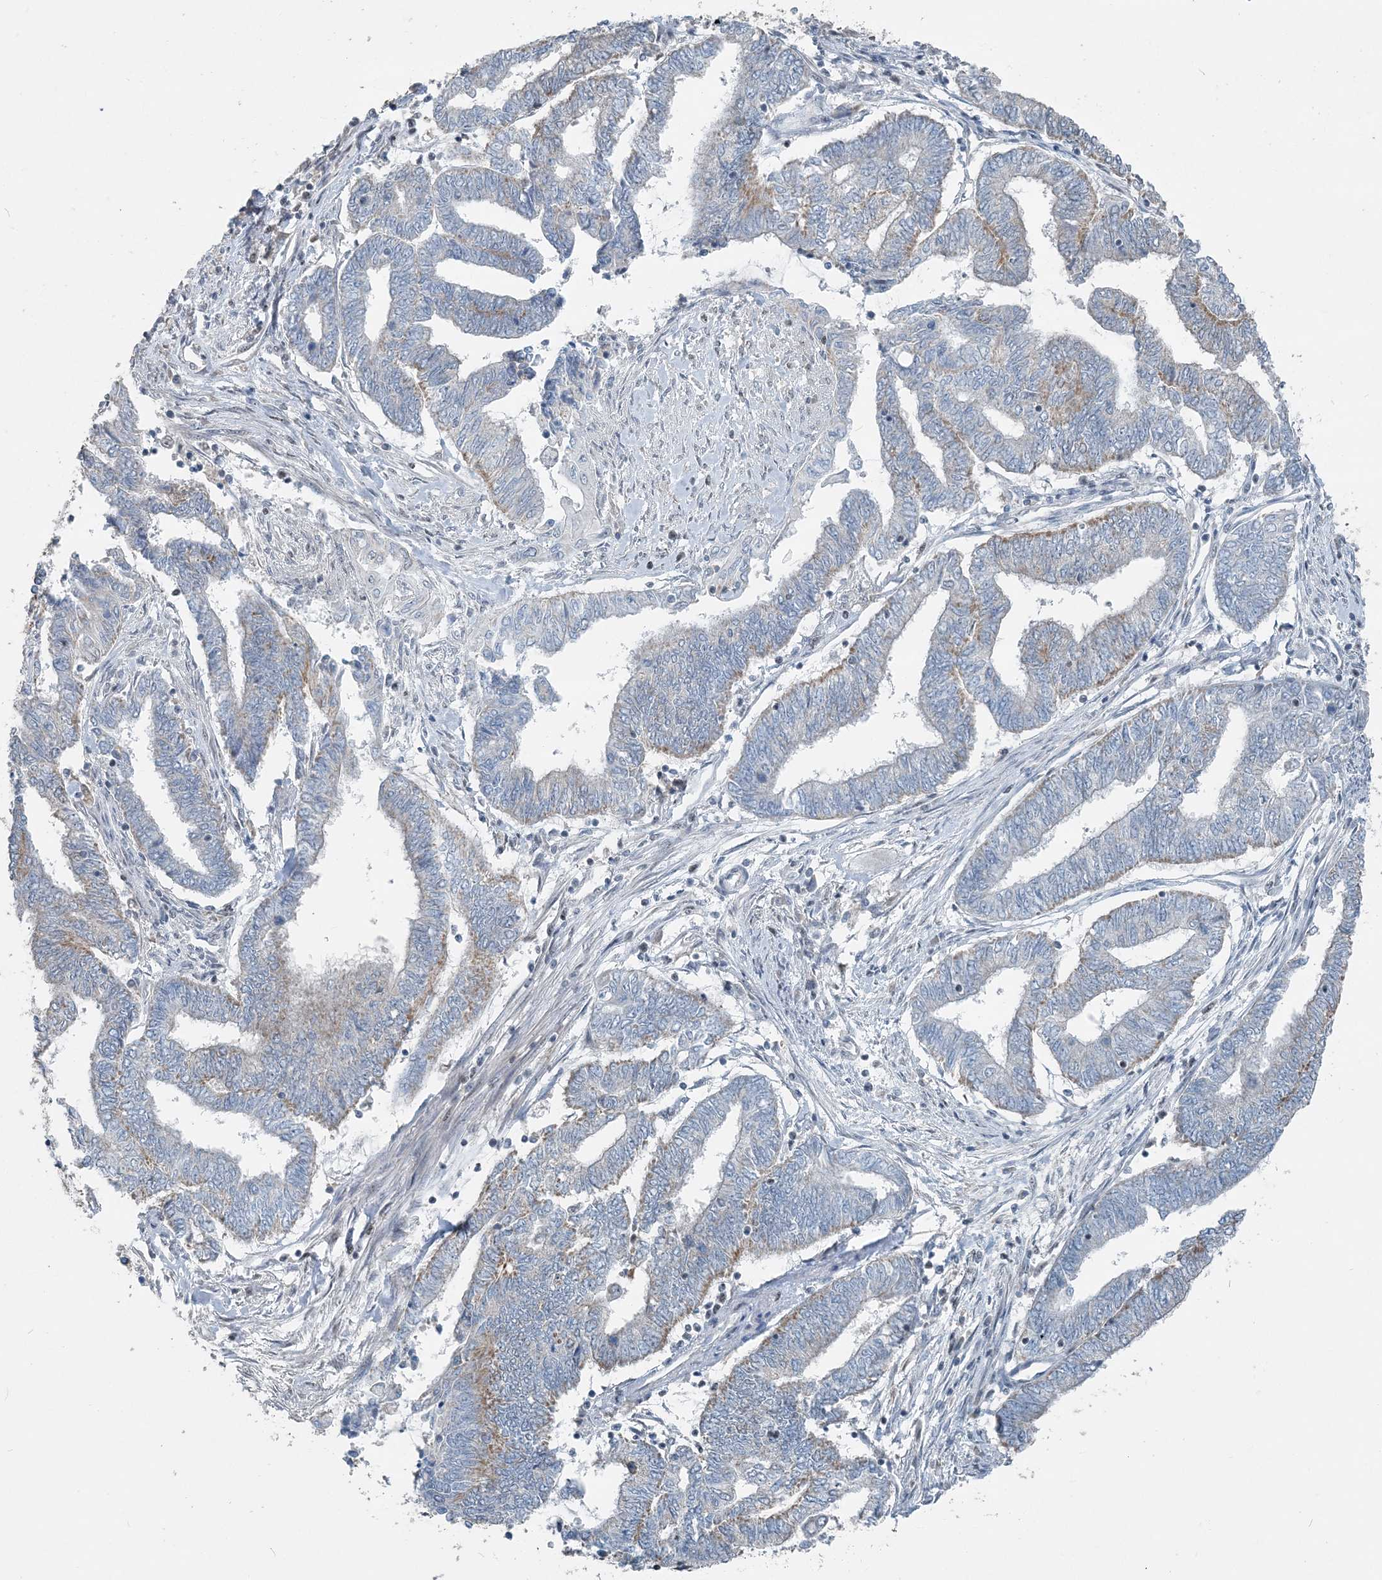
{"staining": {"intensity": "weak", "quantity": "<25%", "location": "cytoplasmic/membranous"}, "tissue": "endometrial cancer", "cell_type": "Tumor cells", "image_type": "cancer", "snomed": [{"axis": "morphology", "description": "Adenocarcinoma, NOS"}, {"axis": "topography", "description": "Uterus"}, {"axis": "topography", "description": "Endometrium"}], "caption": "This is a photomicrograph of IHC staining of endometrial adenocarcinoma, which shows no staining in tumor cells.", "gene": "SUCLG1", "patient": {"sex": "female", "age": 70}}